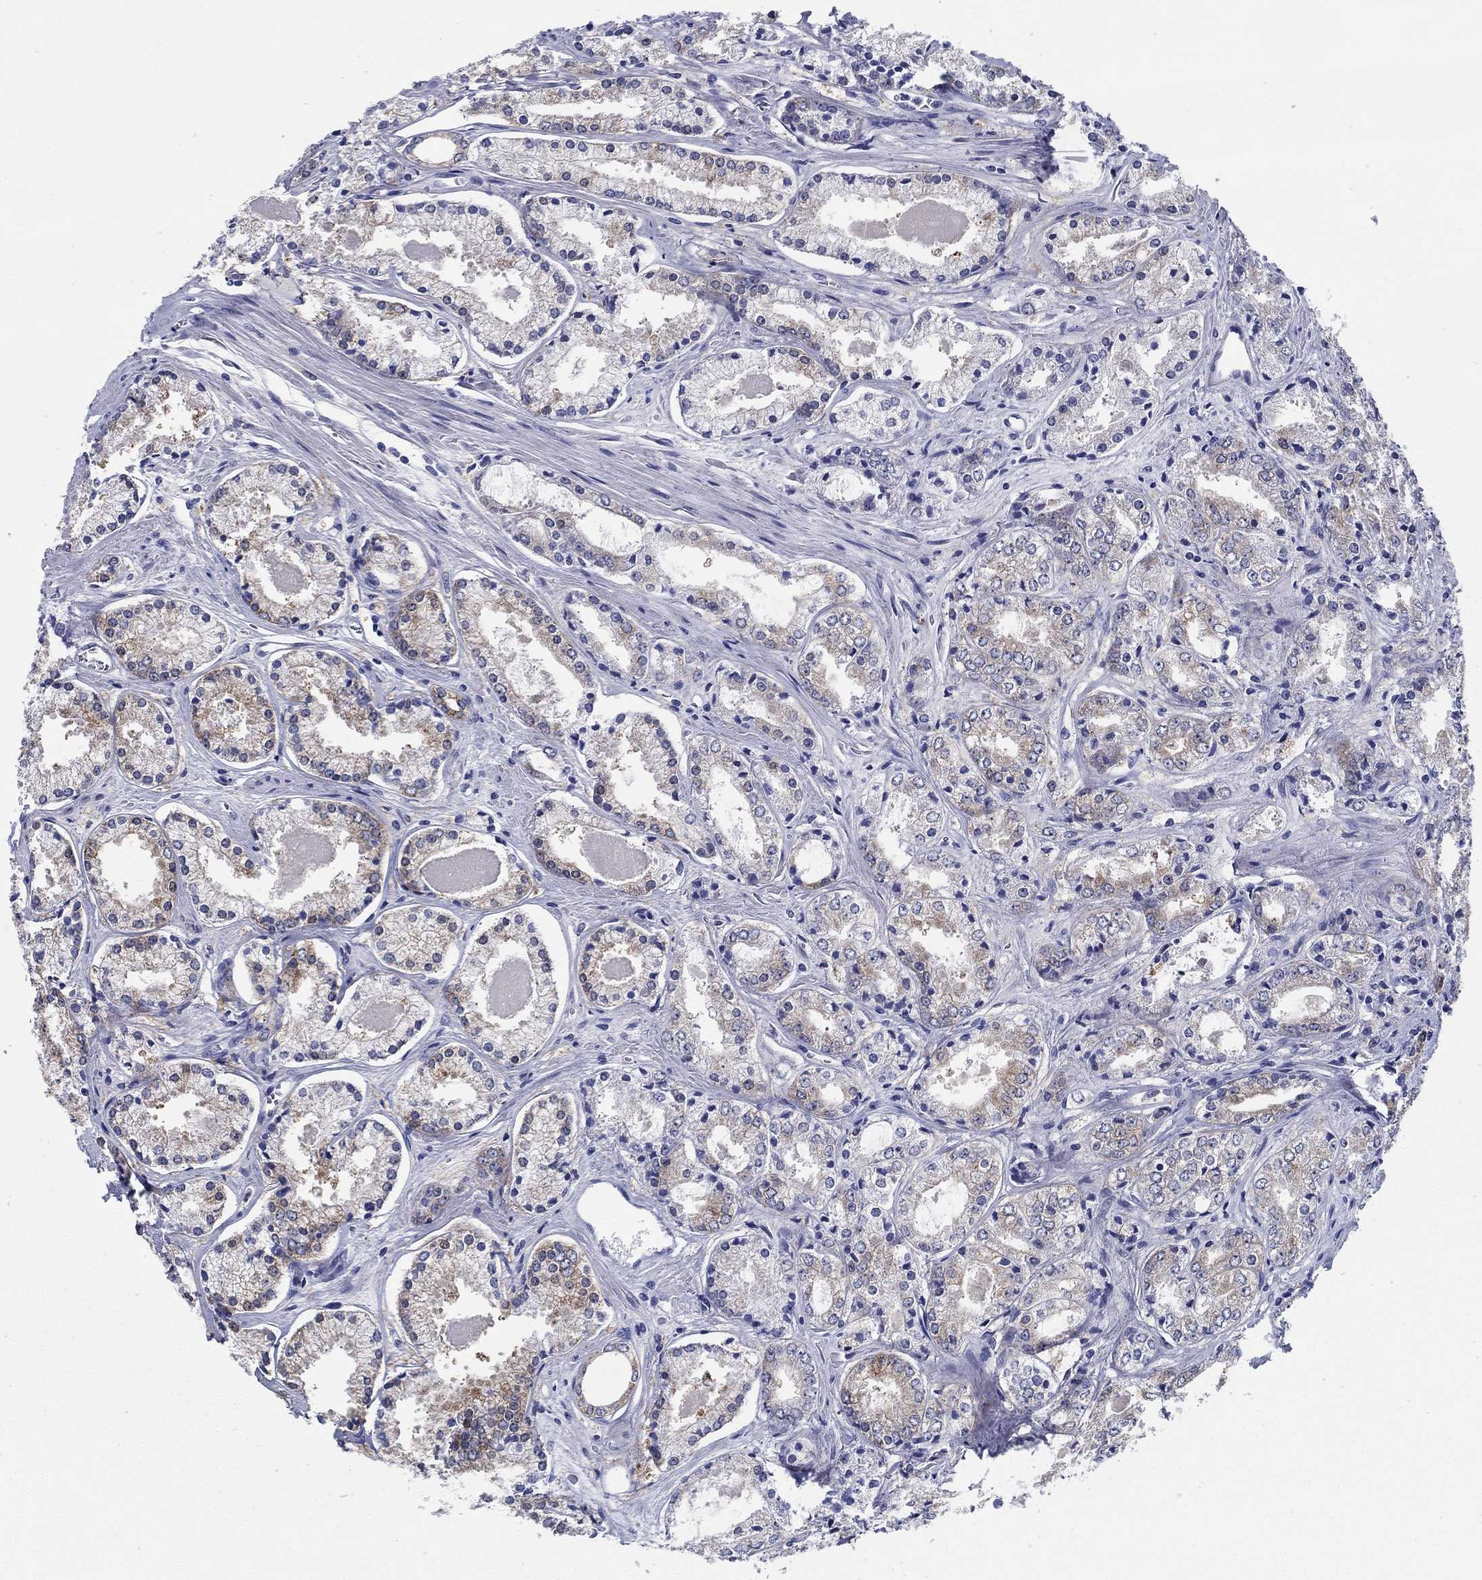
{"staining": {"intensity": "strong", "quantity": "<25%", "location": "cytoplasmic/membranous"}, "tissue": "prostate cancer", "cell_type": "Tumor cells", "image_type": "cancer", "snomed": [{"axis": "morphology", "description": "Adenocarcinoma, NOS"}, {"axis": "topography", "description": "Prostate"}], "caption": "About <25% of tumor cells in human prostate adenocarcinoma demonstrate strong cytoplasmic/membranous protein expression as visualized by brown immunohistochemical staining.", "gene": "RAP1GAP", "patient": {"sex": "male", "age": 72}}